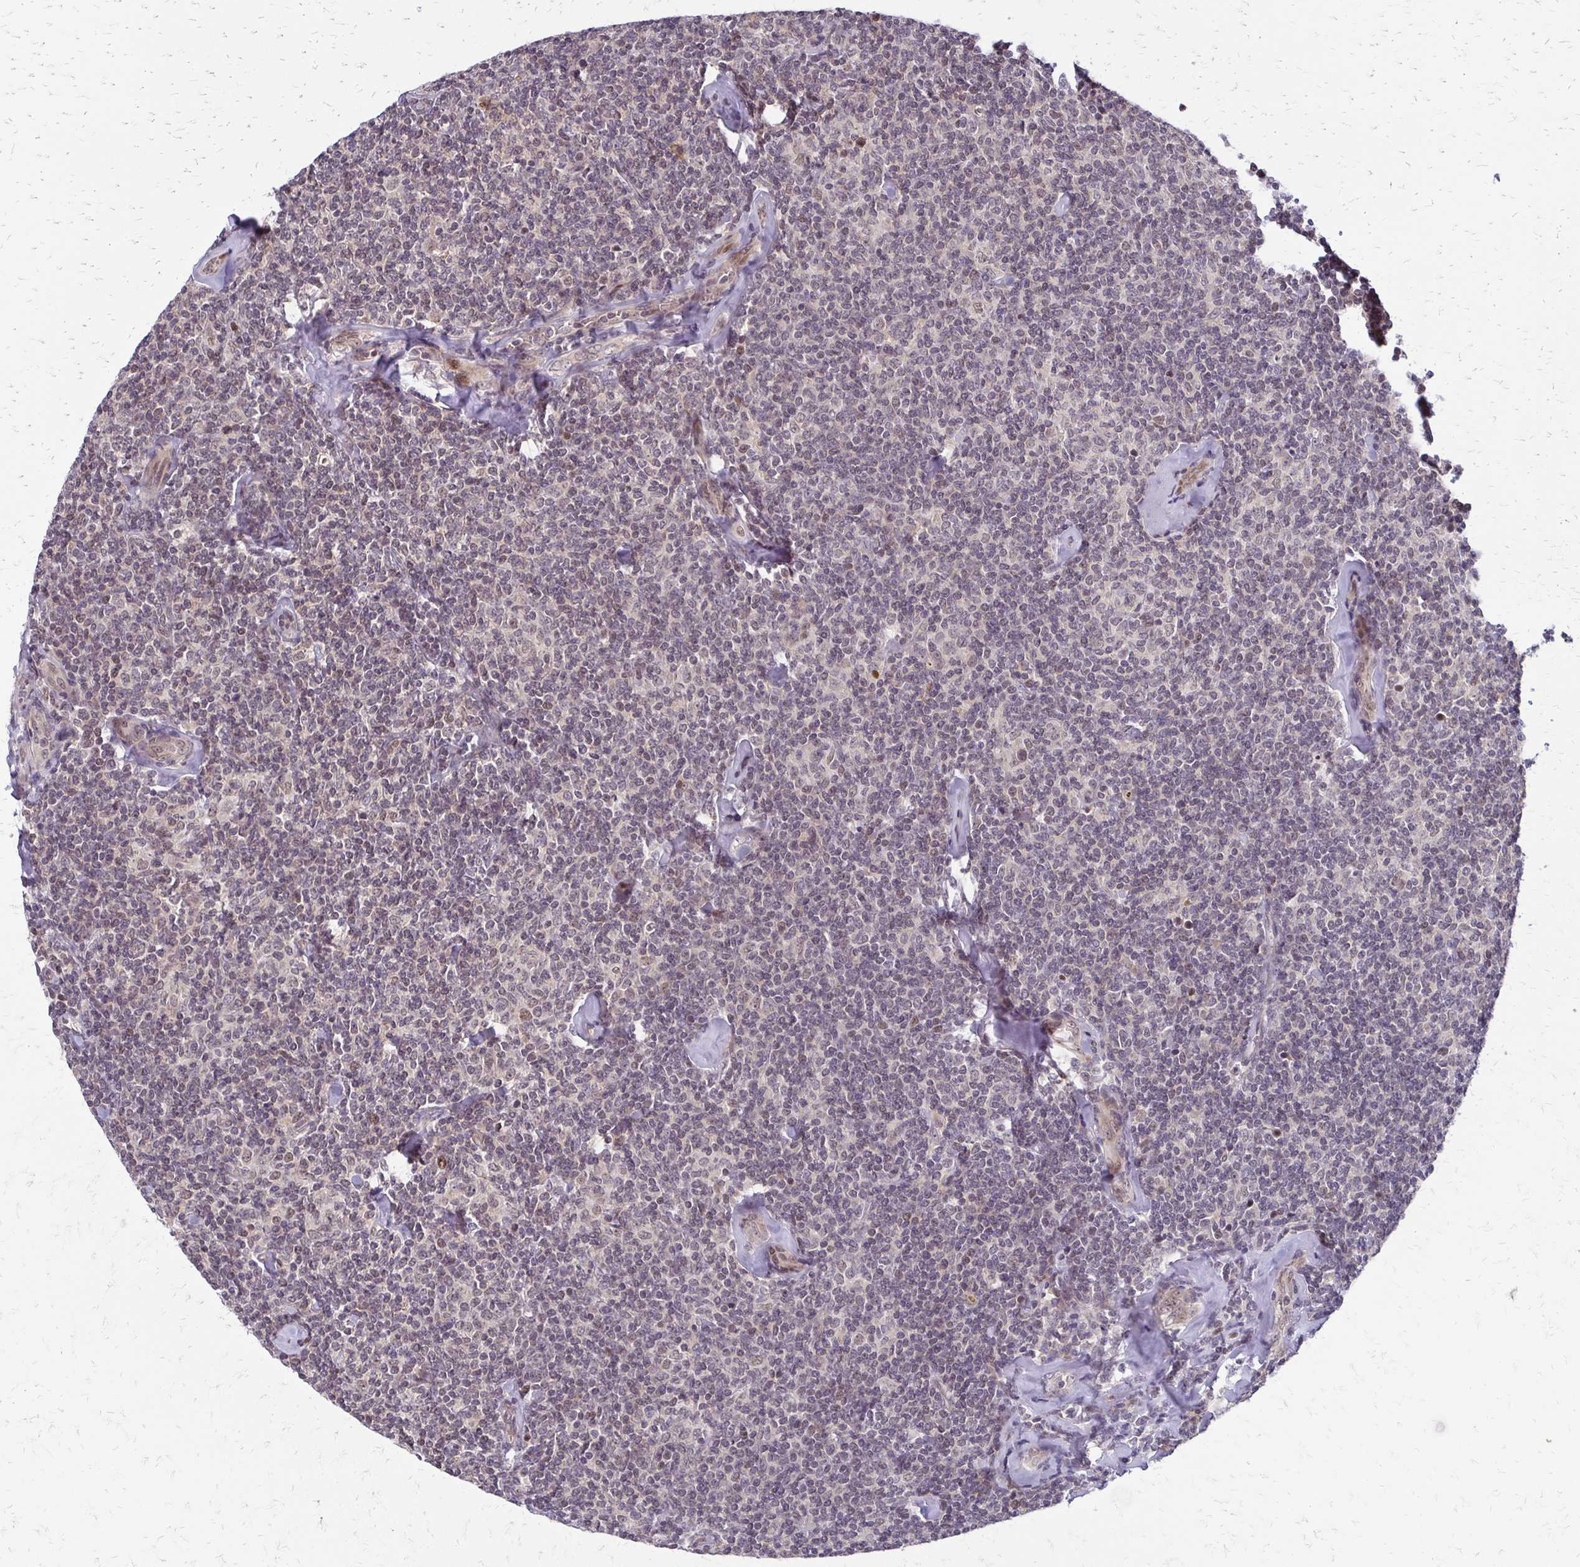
{"staining": {"intensity": "moderate", "quantity": "<25%", "location": "nuclear"}, "tissue": "lymphoma", "cell_type": "Tumor cells", "image_type": "cancer", "snomed": [{"axis": "morphology", "description": "Malignant lymphoma, non-Hodgkin's type, Low grade"}, {"axis": "topography", "description": "Lymph node"}], "caption": "A brown stain labels moderate nuclear expression of a protein in low-grade malignant lymphoma, non-Hodgkin's type tumor cells.", "gene": "TRIR", "patient": {"sex": "female", "age": 56}}